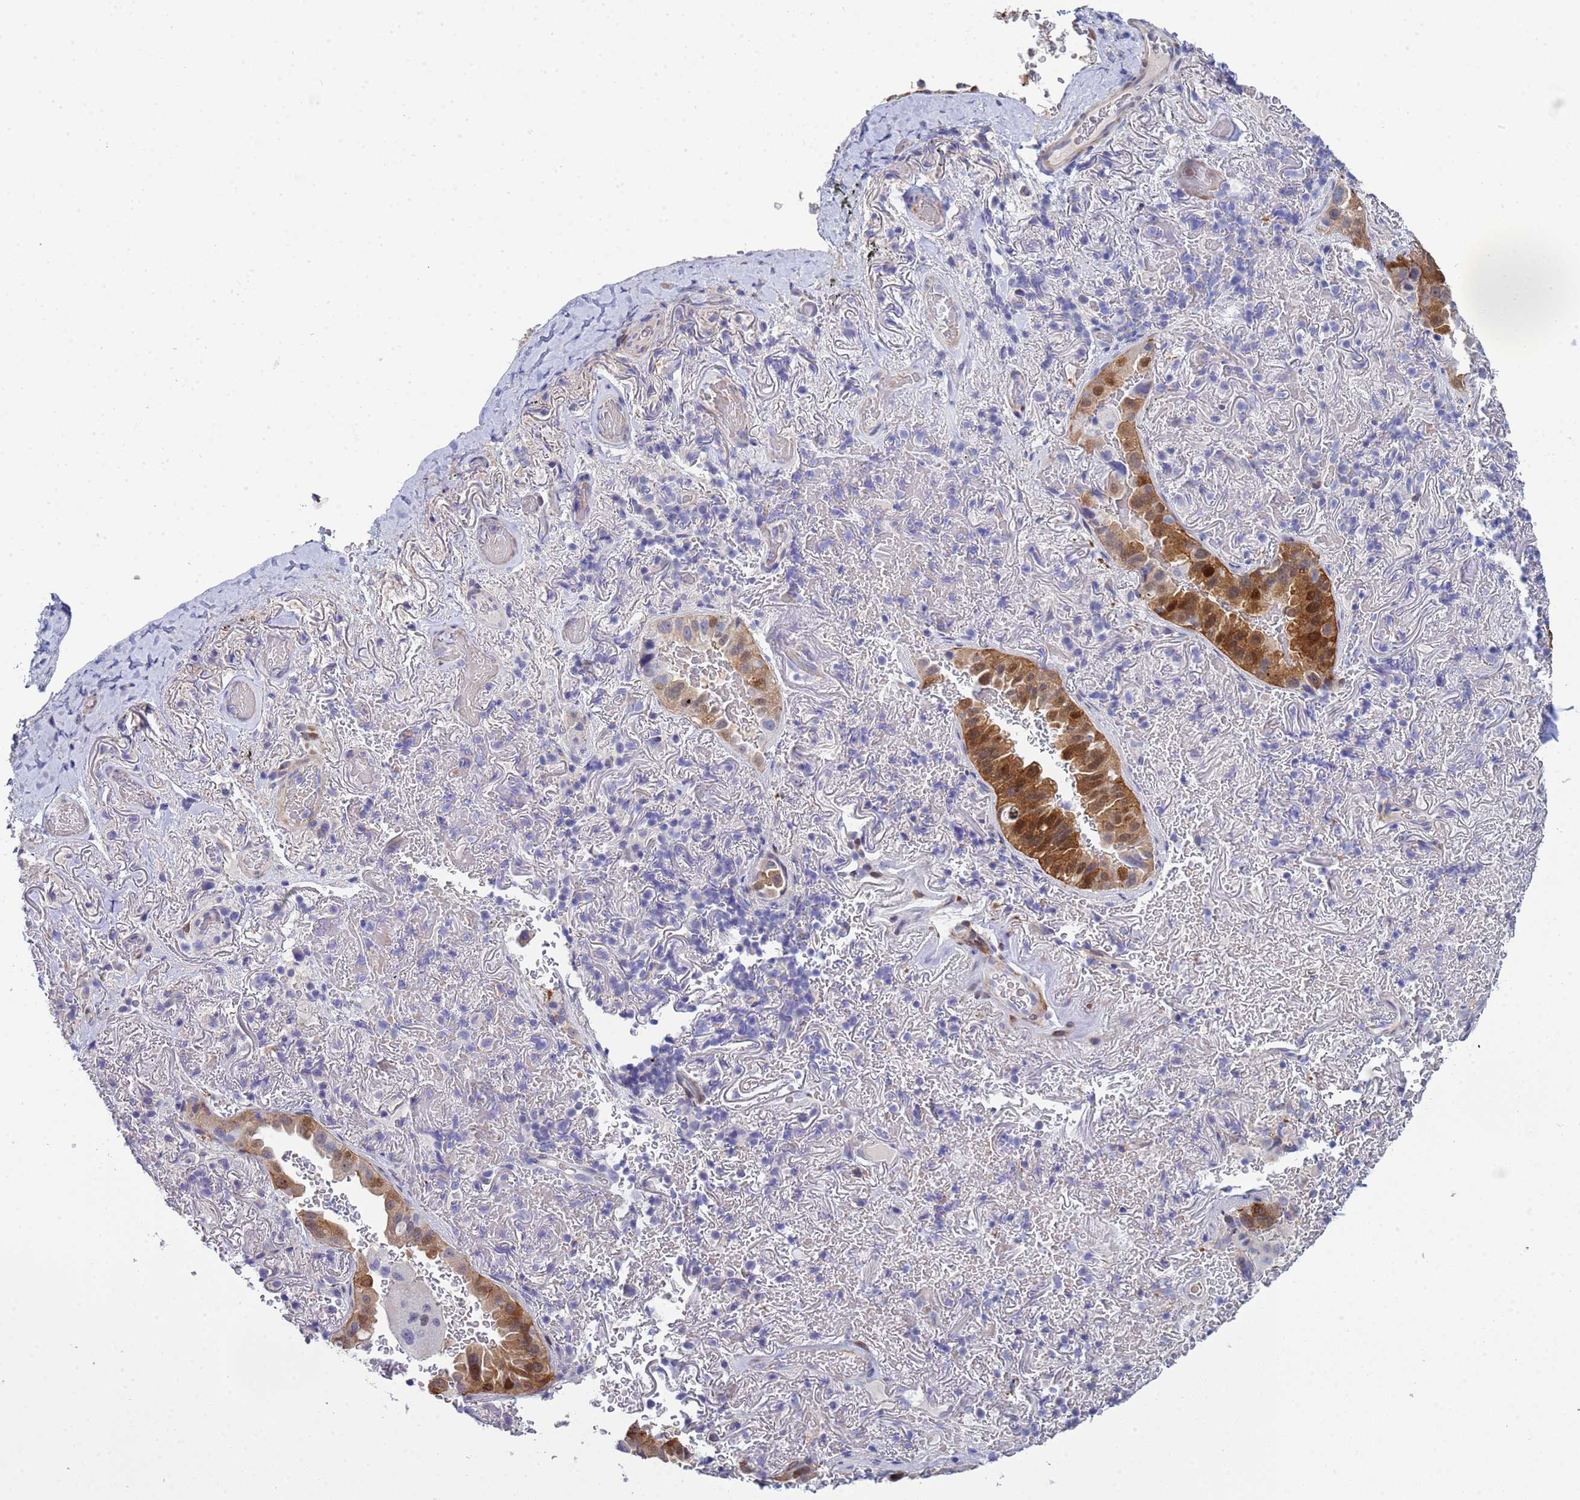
{"staining": {"intensity": "strong", "quantity": ">75%", "location": "cytoplasmic/membranous,nuclear"}, "tissue": "lung cancer", "cell_type": "Tumor cells", "image_type": "cancer", "snomed": [{"axis": "morphology", "description": "Adenocarcinoma, NOS"}, {"axis": "topography", "description": "Lung"}], "caption": "IHC (DAB) staining of lung adenocarcinoma demonstrates strong cytoplasmic/membranous and nuclear protein positivity in approximately >75% of tumor cells. The protein is stained brown, and the nuclei are stained in blue (DAB IHC with brightfield microscopy, high magnification).", "gene": "PPP6R1", "patient": {"sex": "female", "age": 69}}